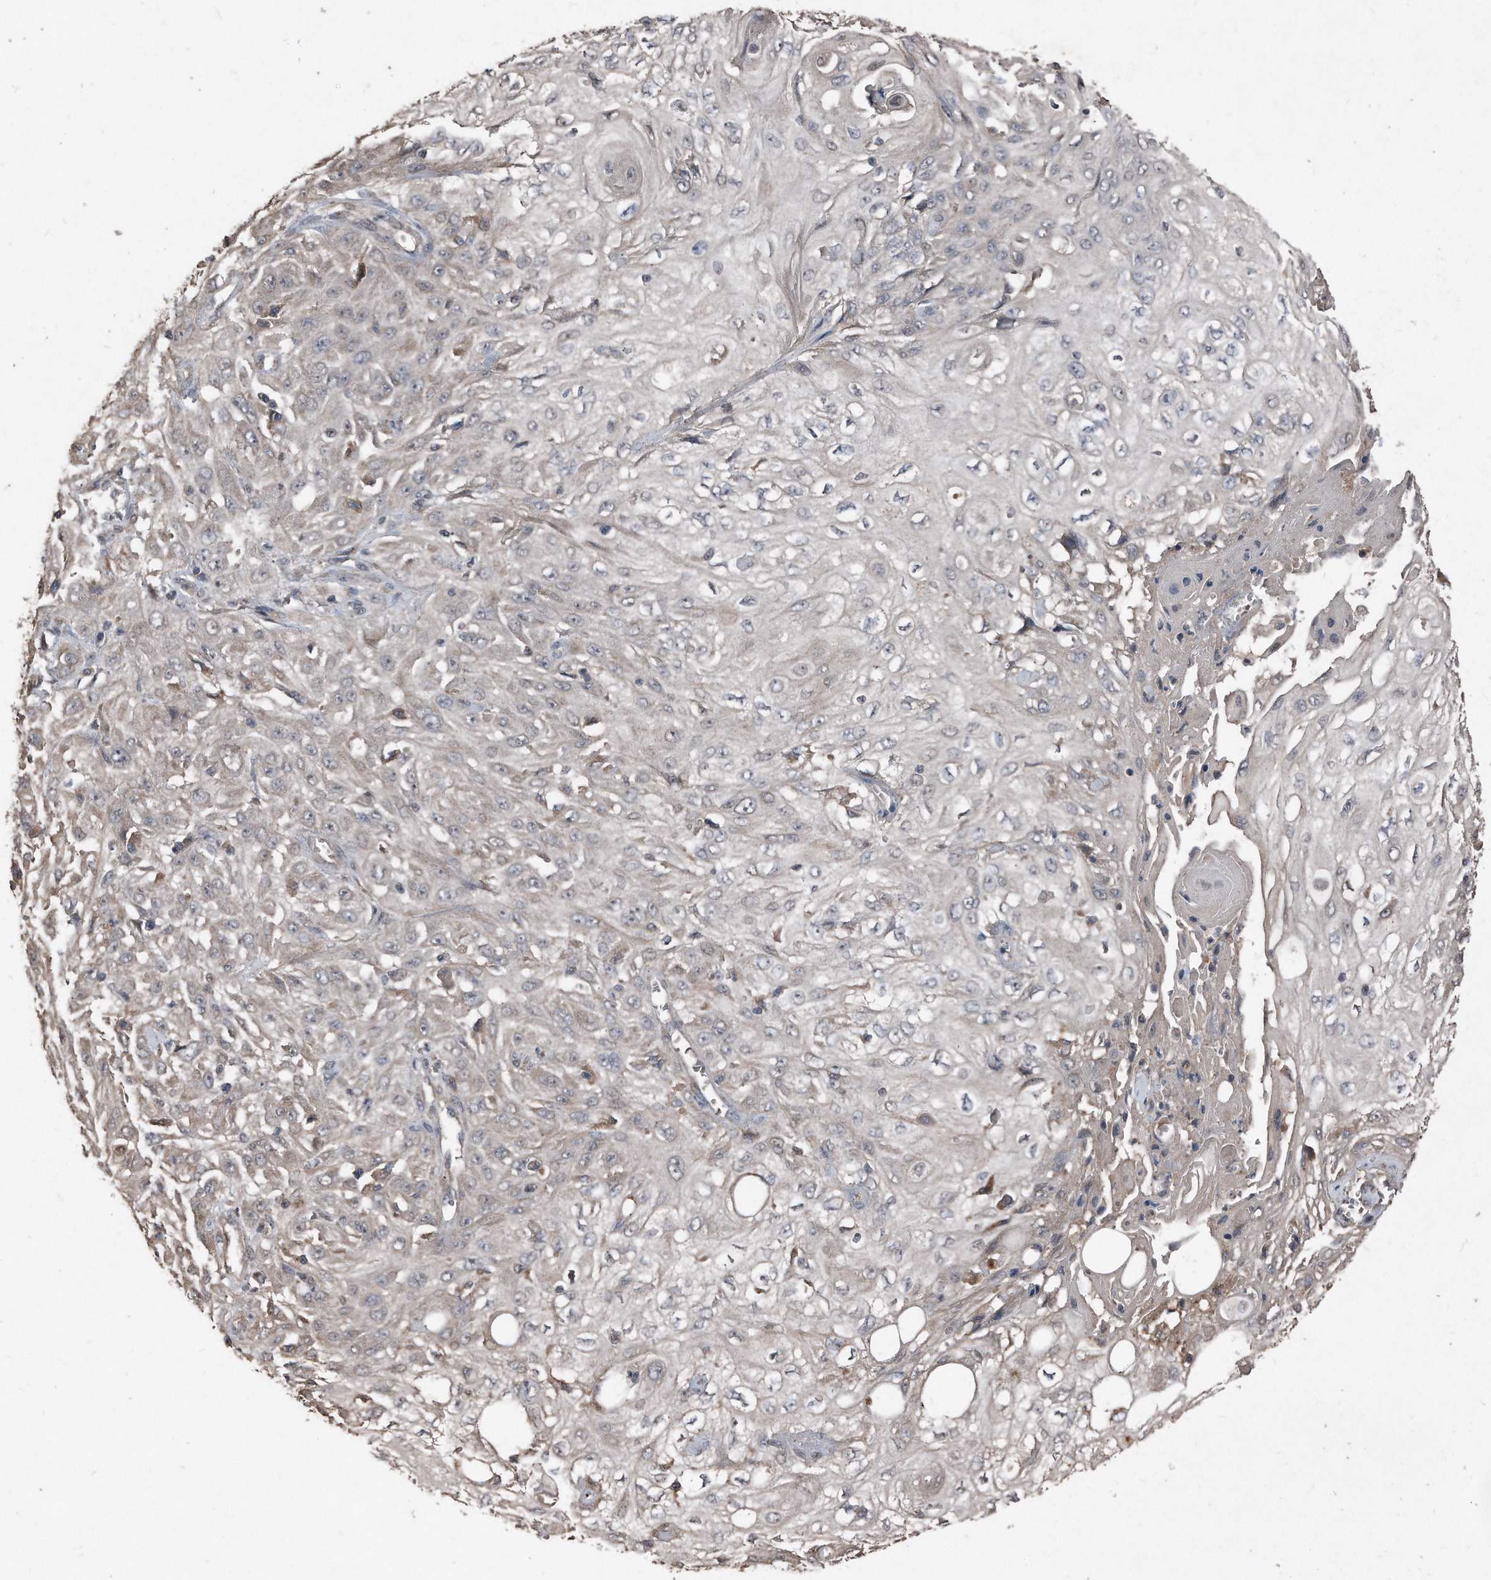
{"staining": {"intensity": "negative", "quantity": "none", "location": "none"}, "tissue": "skin cancer", "cell_type": "Tumor cells", "image_type": "cancer", "snomed": [{"axis": "morphology", "description": "Squamous cell carcinoma, NOS"}, {"axis": "morphology", "description": "Squamous cell carcinoma, metastatic, NOS"}, {"axis": "topography", "description": "Skin"}, {"axis": "topography", "description": "Lymph node"}], "caption": "Immunohistochemistry photomicrograph of neoplastic tissue: human squamous cell carcinoma (skin) stained with DAB demonstrates no significant protein staining in tumor cells.", "gene": "ANKRD10", "patient": {"sex": "male", "age": 75}}